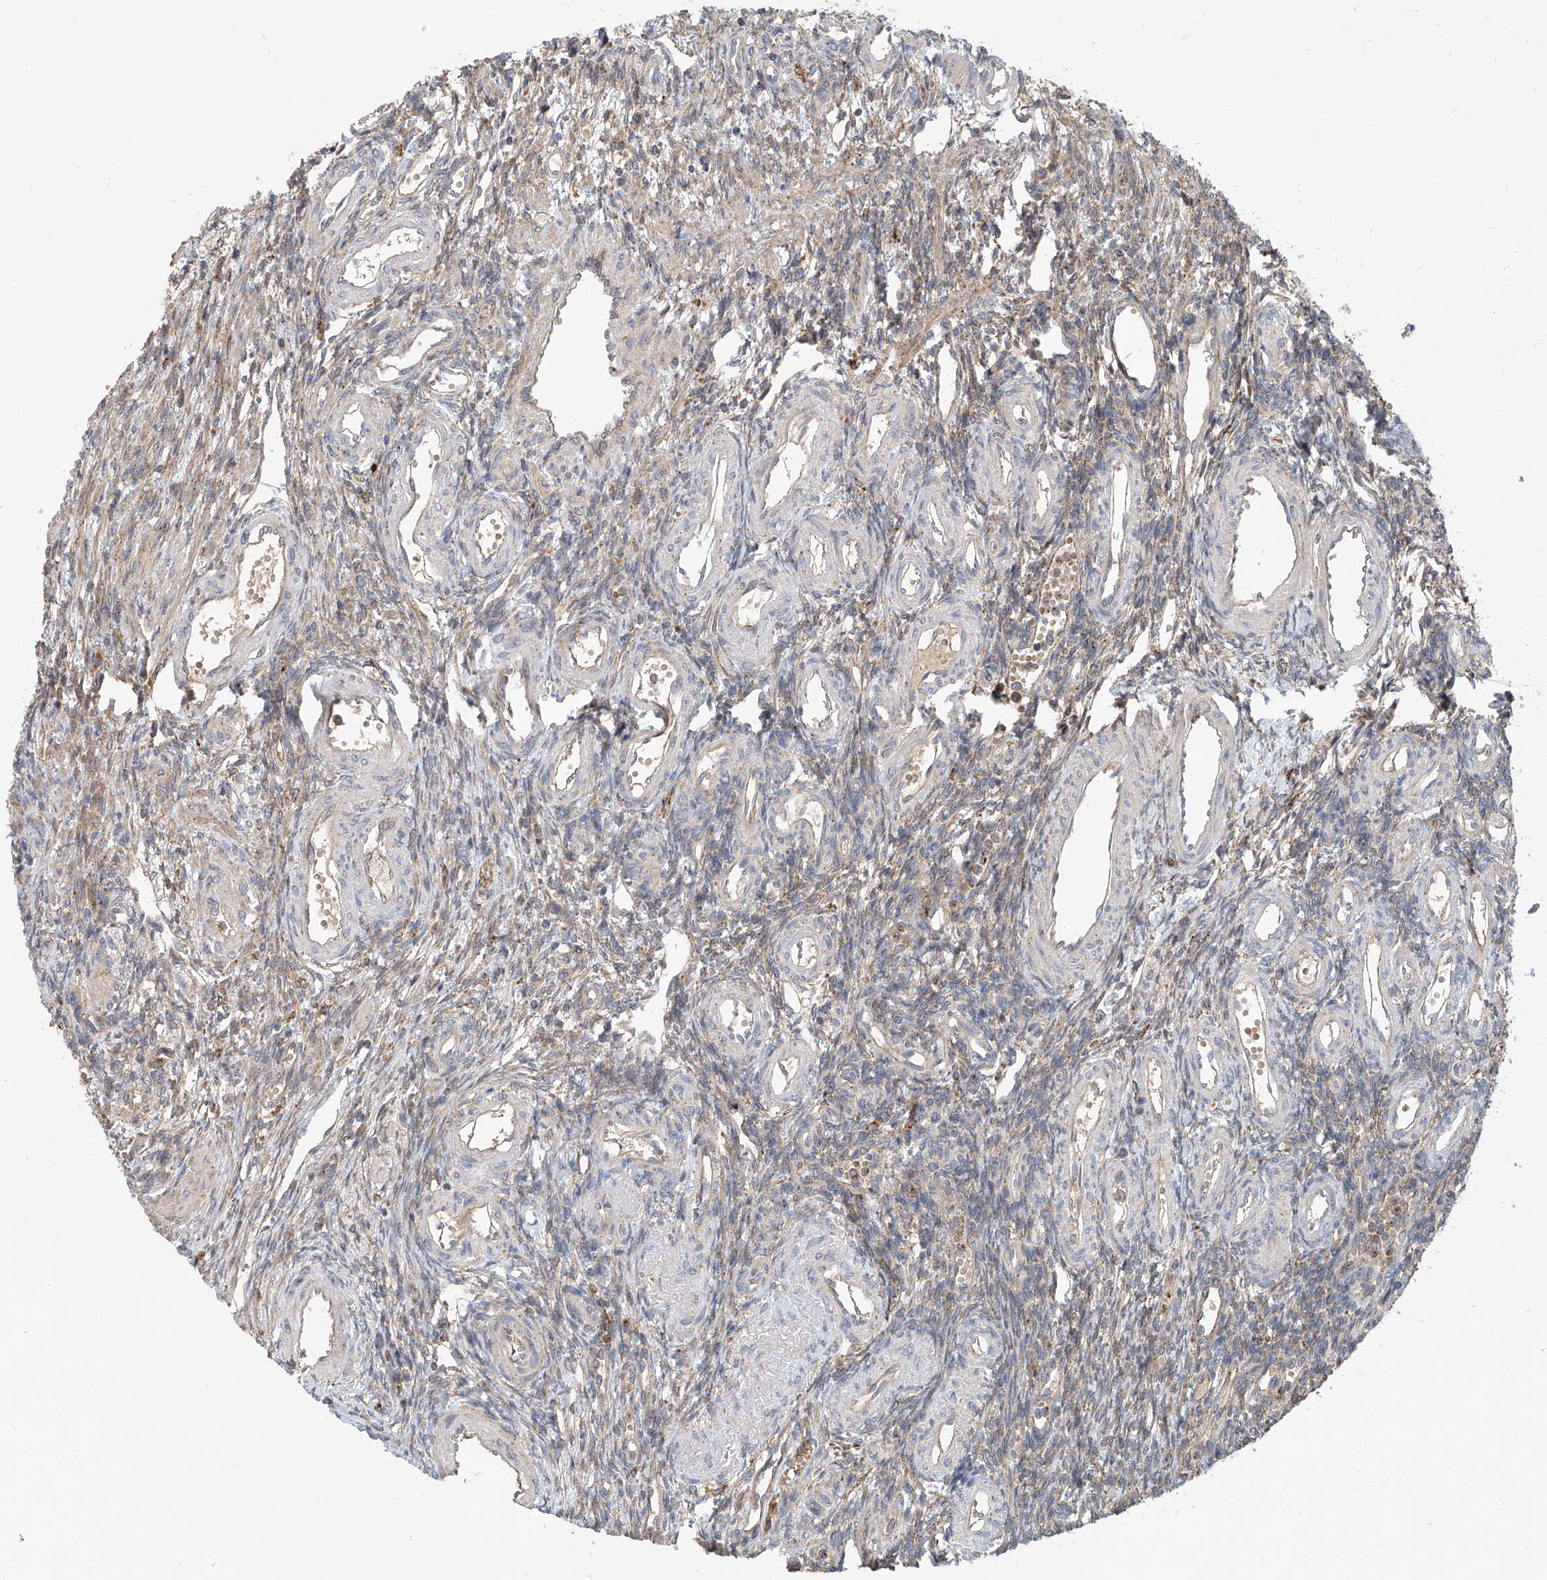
{"staining": {"intensity": "moderate", "quantity": "<25%", "location": "cytoplasmic/membranous"}, "tissue": "ovary", "cell_type": "Ovarian stroma cells", "image_type": "normal", "snomed": [{"axis": "morphology", "description": "Normal tissue, NOS"}, {"axis": "morphology", "description": "Cyst, NOS"}, {"axis": "topography", "description": "Ovary"}], "caption": "A photomicrograph of ovary stained for a protein reveals moderate cytoplasmic/membranous brown staining in ovarian stroma cells.", "gene": "HGSNAT", "patient": {"sex": "female", "age": 33}}